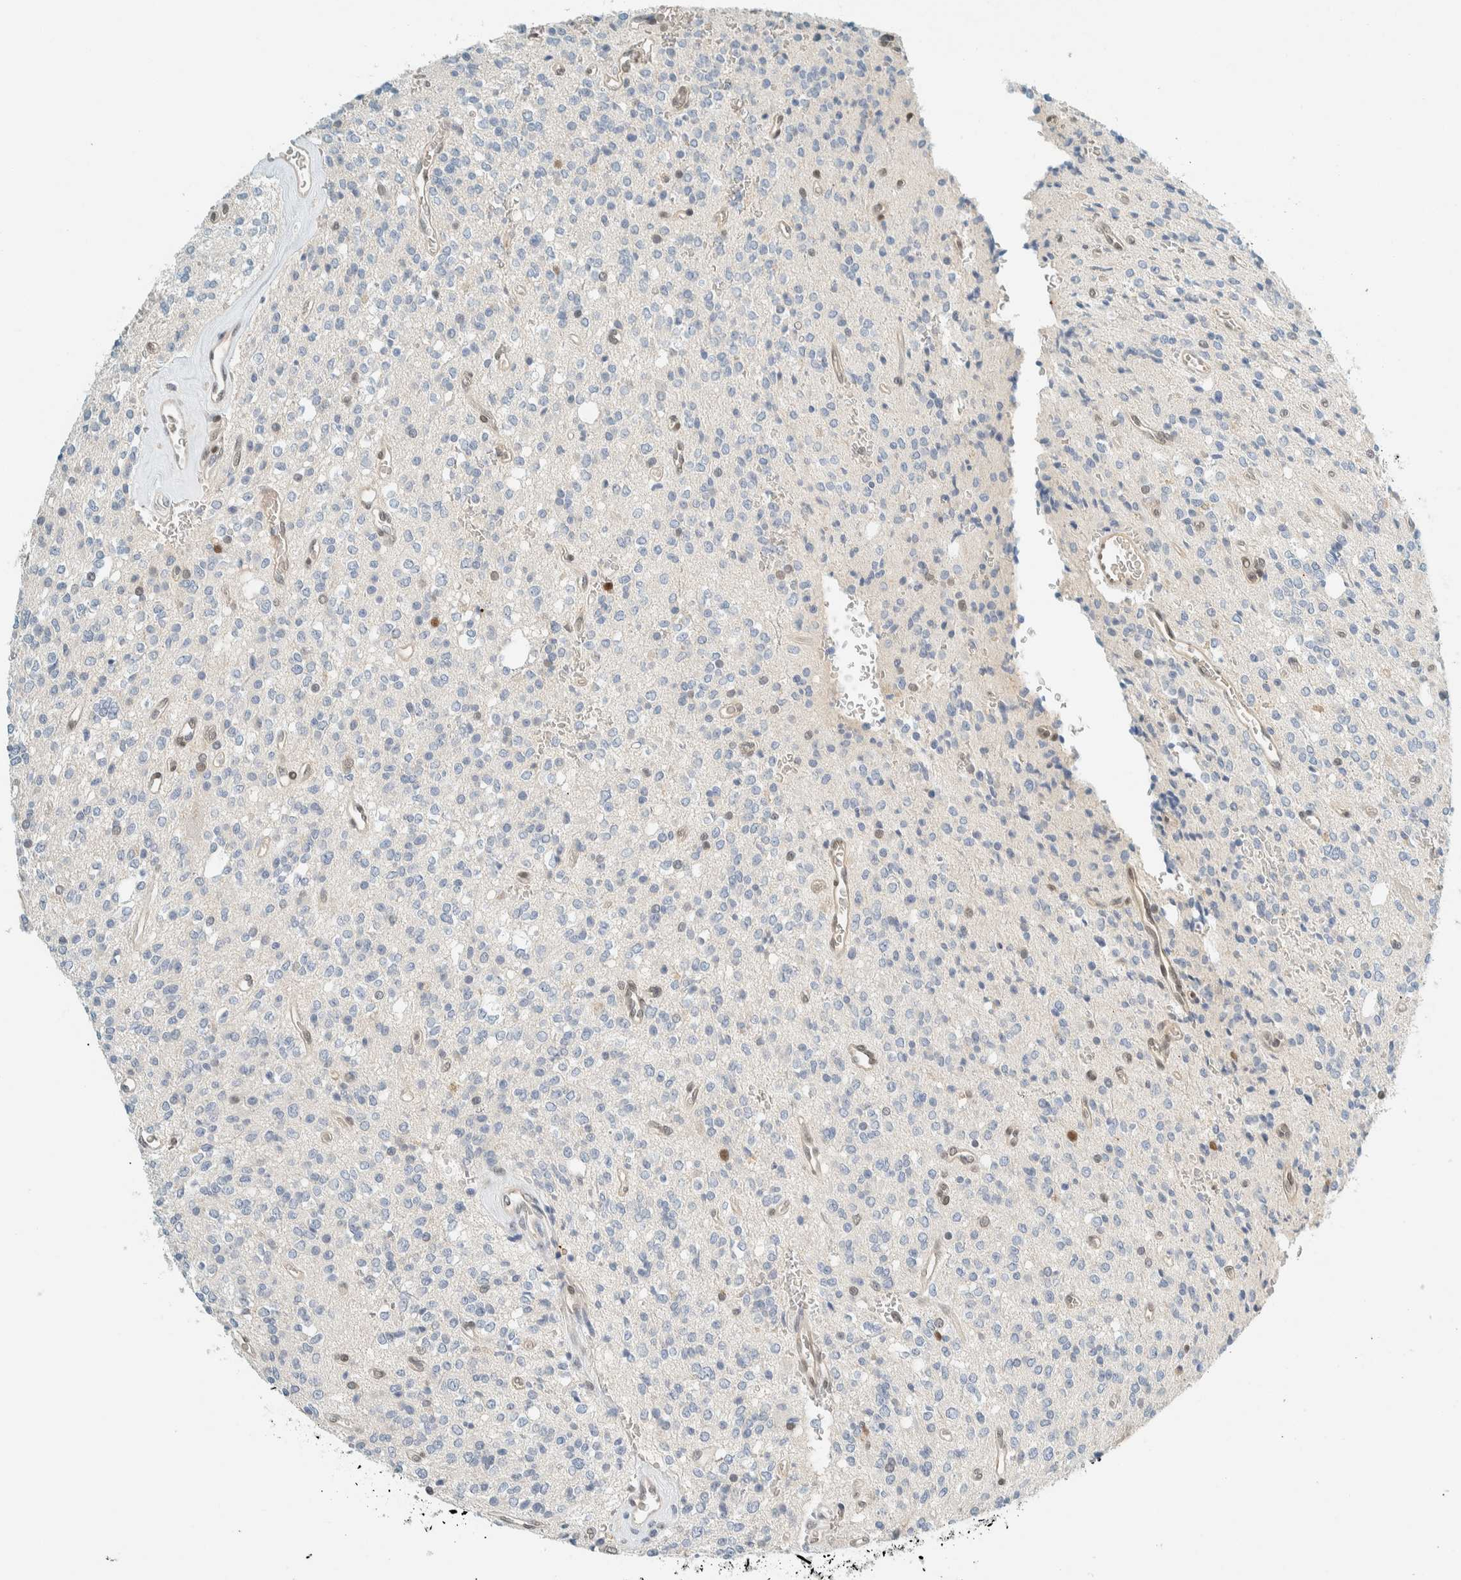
{"staining": {"intensity": "negative", "quantity": "none", "location": "none"}, "tissue": "glioma", "cell_type": "Tumor cells", "image_type": "cancer", "snomed": [{"axis": "morphology", "description": "Glioma, malignant, High grade"}, {"axis": "topography", "description": "Brain"}], "caption": "This is an IHC image of human malignant glioma (high-grade). There is no staining in tumor cells.", "gene": "TSTD2", "patient": {"sex": "male", "age": 34}}